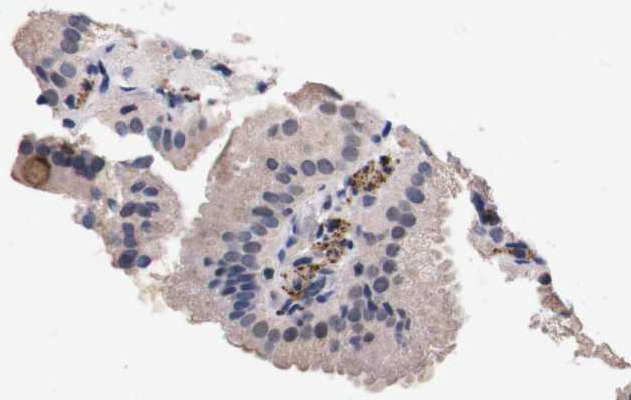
{"staining": {"intensity": "weak", "quantity": "<25%", "location": "cytoplasmic/membranous"}, "tissue": "gallbladder", "cell_type": "Glandular cells", "image_type": "normal", "snomed": [{"axis": "morphology", "description": "Normal tissue, NOS"}, {"axis": "topography", "description": "Gallbladder"}], "caption": "A high-resolution photomicrograph shows immunohistochemistry (IHC) staining of normal gallbladder, which reveals no significant staining in glandular cells.", "gene": "TNFRSF21", "patient": {"sex": "male", "age": 54}}